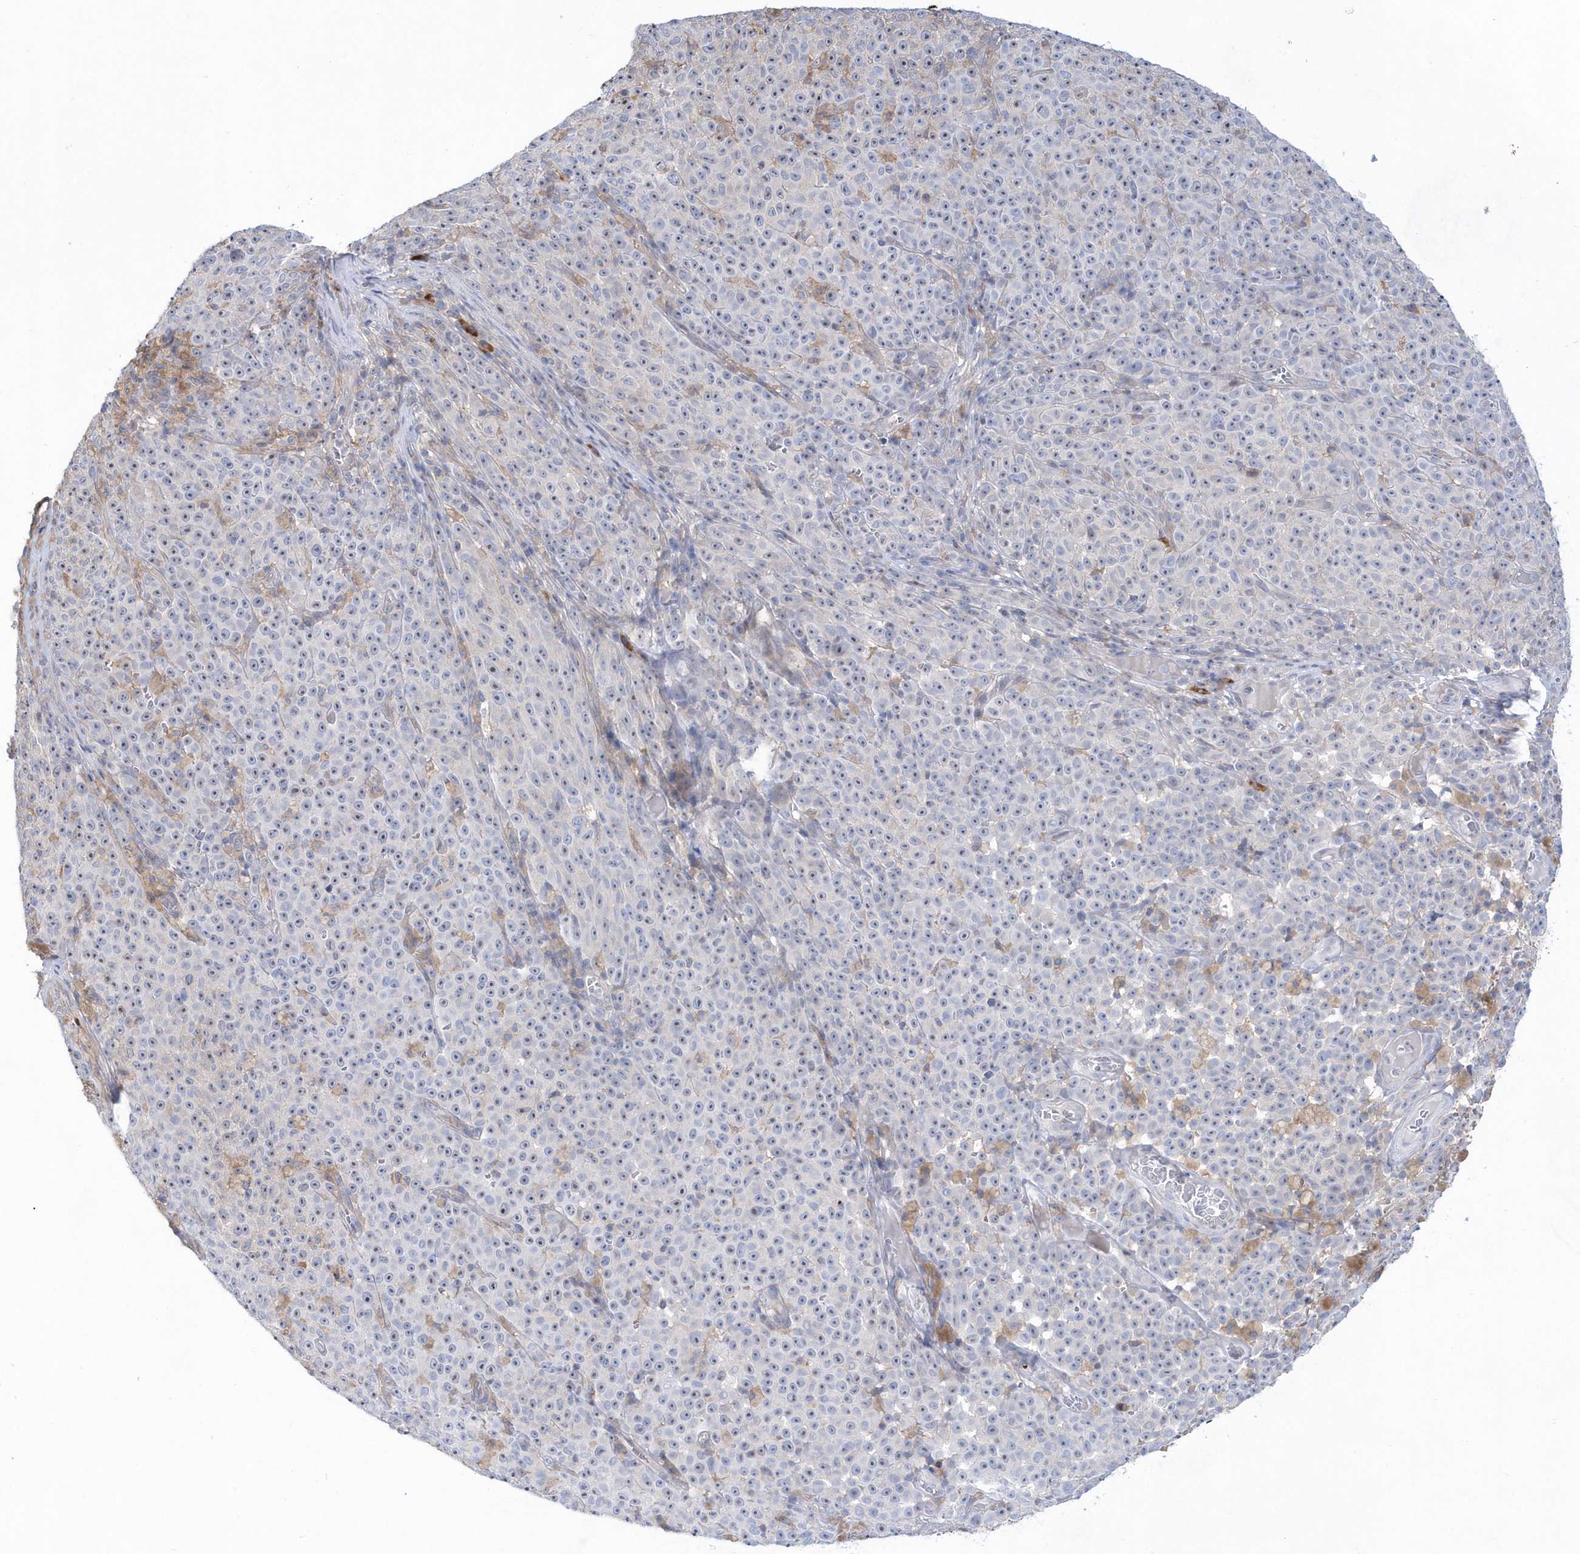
{"staining": {"intensity": "negative", "quantity": "none", "location": "none"}, "tissue": "melanoma", "cell_type": "Tumor cells", "image_type": "cancer", "snomed": [{"axis": "morphology", "description": "Malignant melanoma, NOS"}, {"axis": "topography", "description": "Skin"}], "caption": "Immunohistochemical staining of human melanoma demonstrates no significant staining in tumor cells.", "gene": "BDH2", "patient": {"sex": "female", "age": 82}}